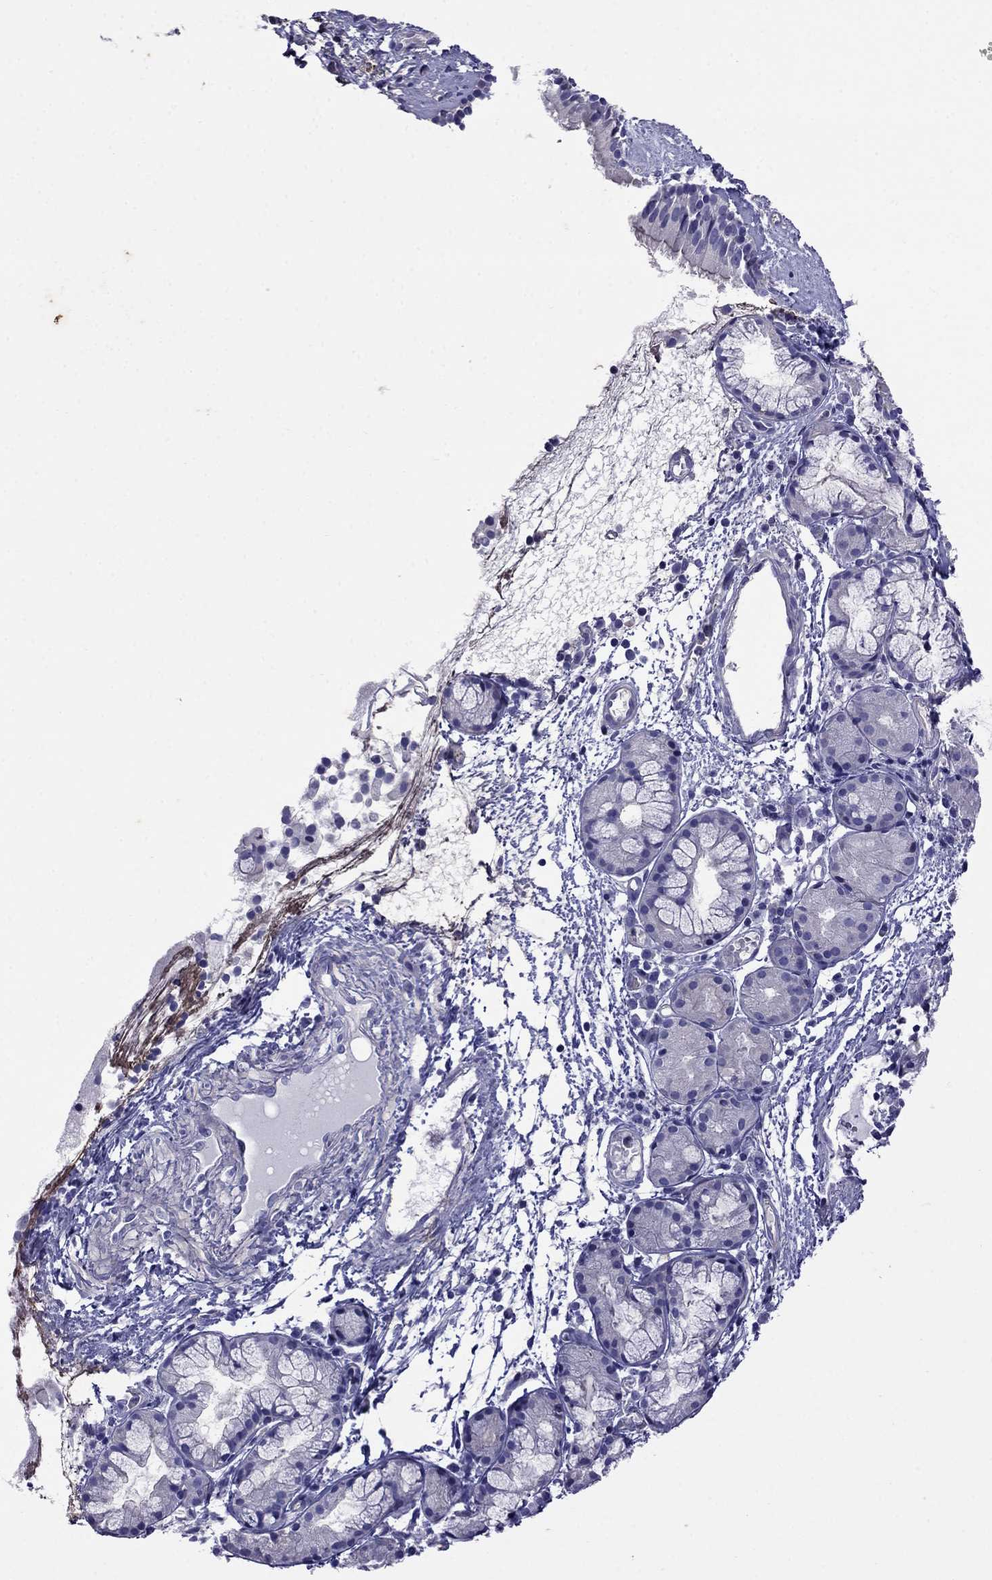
{"staining": {"intensity": "negative", "quantity": "none", "location": "none"}, "tissue": "nasopharynx", "cell_type": "Respiratory epithelial cells", "image_type": "normal", "snomed": [{"axis": "morphology", "description": "Normal tissue, NOS"}, {"axis": "topography", "description": "Nasopharynx"}], "caption": "Immunohistochemistry (IHC) histopathology image of normal nasopharynx stained for a protein (brown), which demonstrates no expression in respiratory epithelial cells.", "gene": "STAR", "patient": {"sex": "male", "age": 29}}